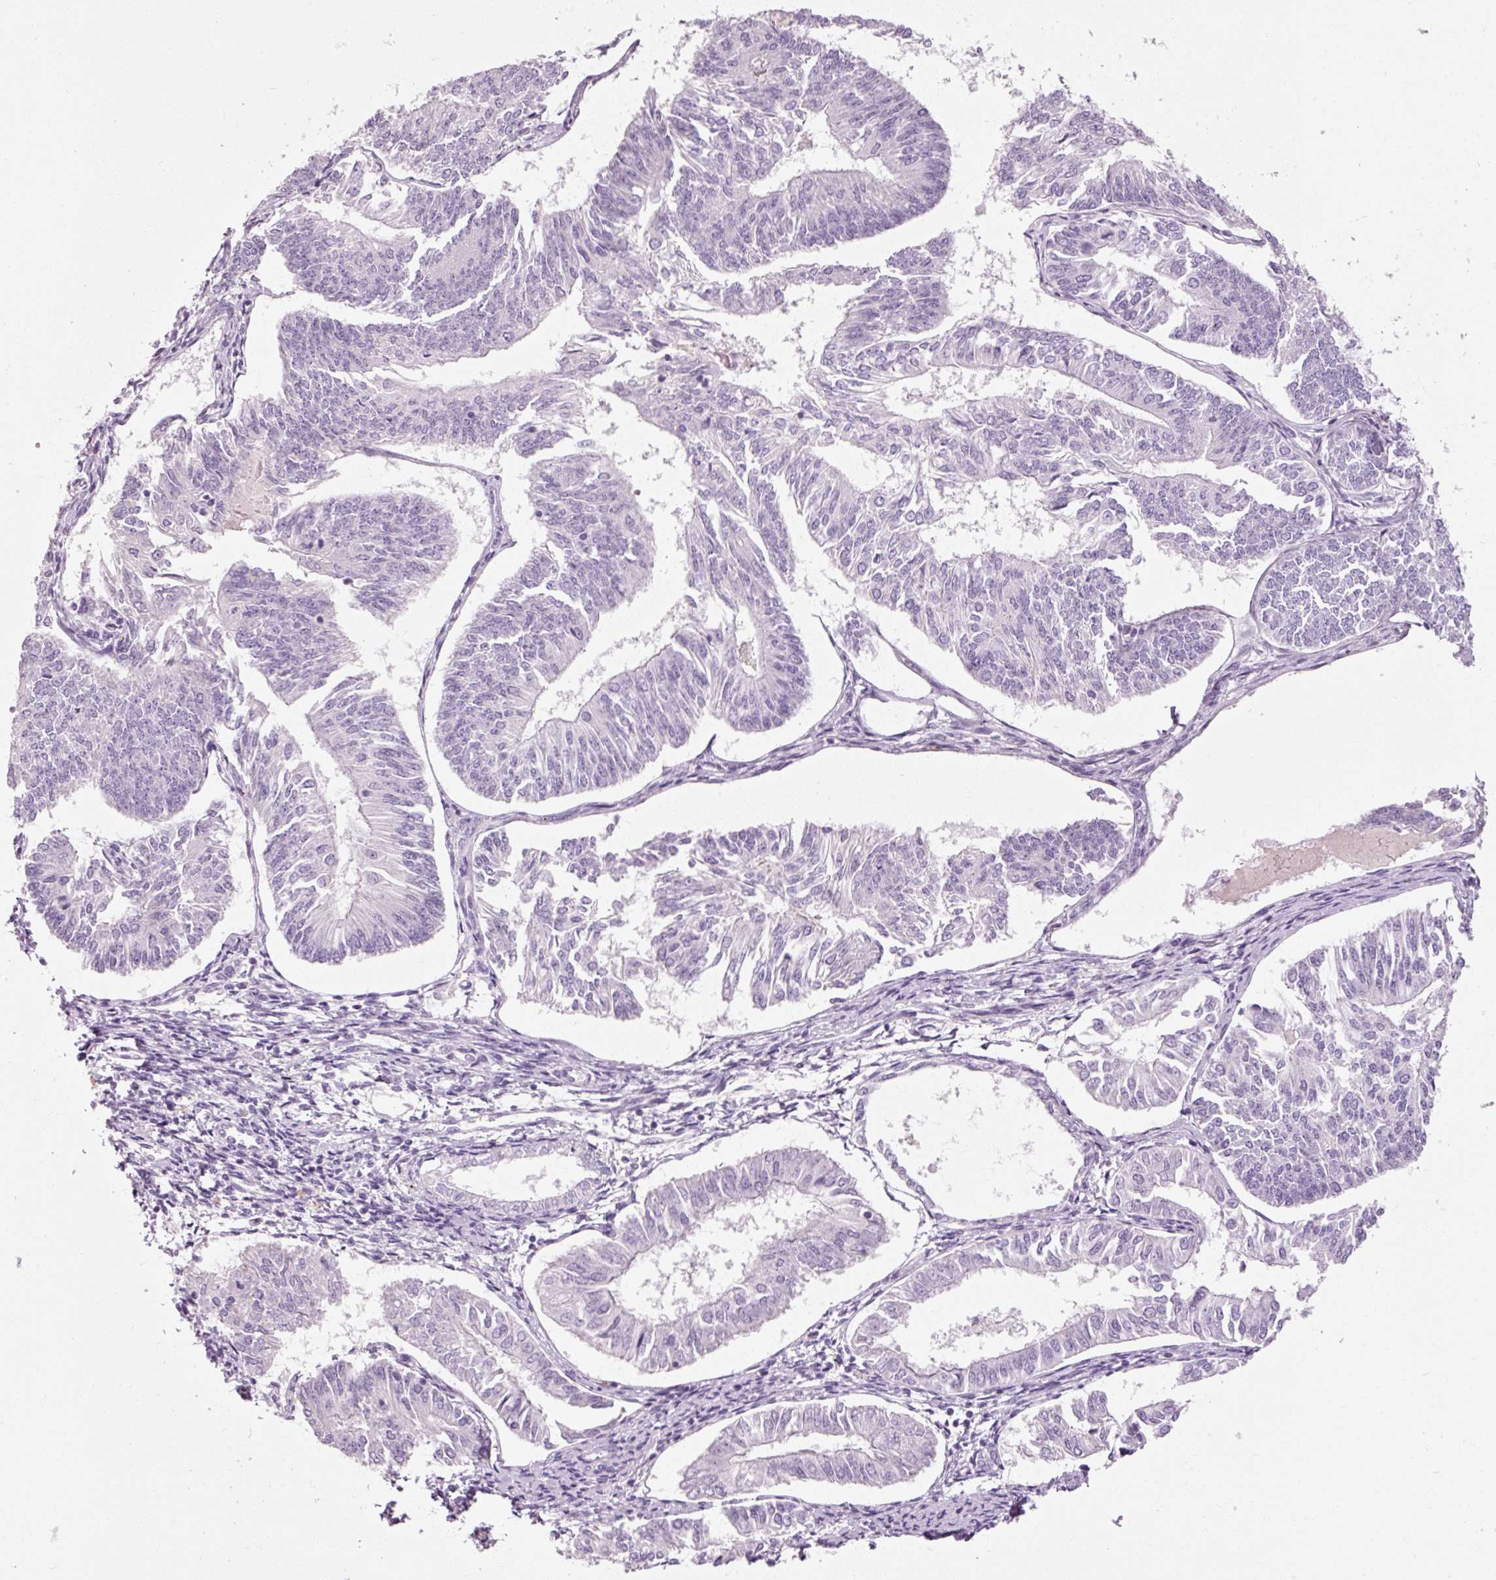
{"staining": {"intensity": "negative", "quantity": "none", "location": "none"}, "tissue": "endometrial cancer", "cell_type": "Tumor cells", "image_type": "cancer", "snomed": [{"axis": "morphology", "description": "Adenocarcinoma, NOS"}, {"axis": "topography", "description": "Endometrium"}], "caption": "Tumor cells show no significant protein staining in adenocarcinoma (endometrial). Nuclei are stained in blue.", "gene": "MUC5AC", "patient": {"sex": "female", "age": 58}}